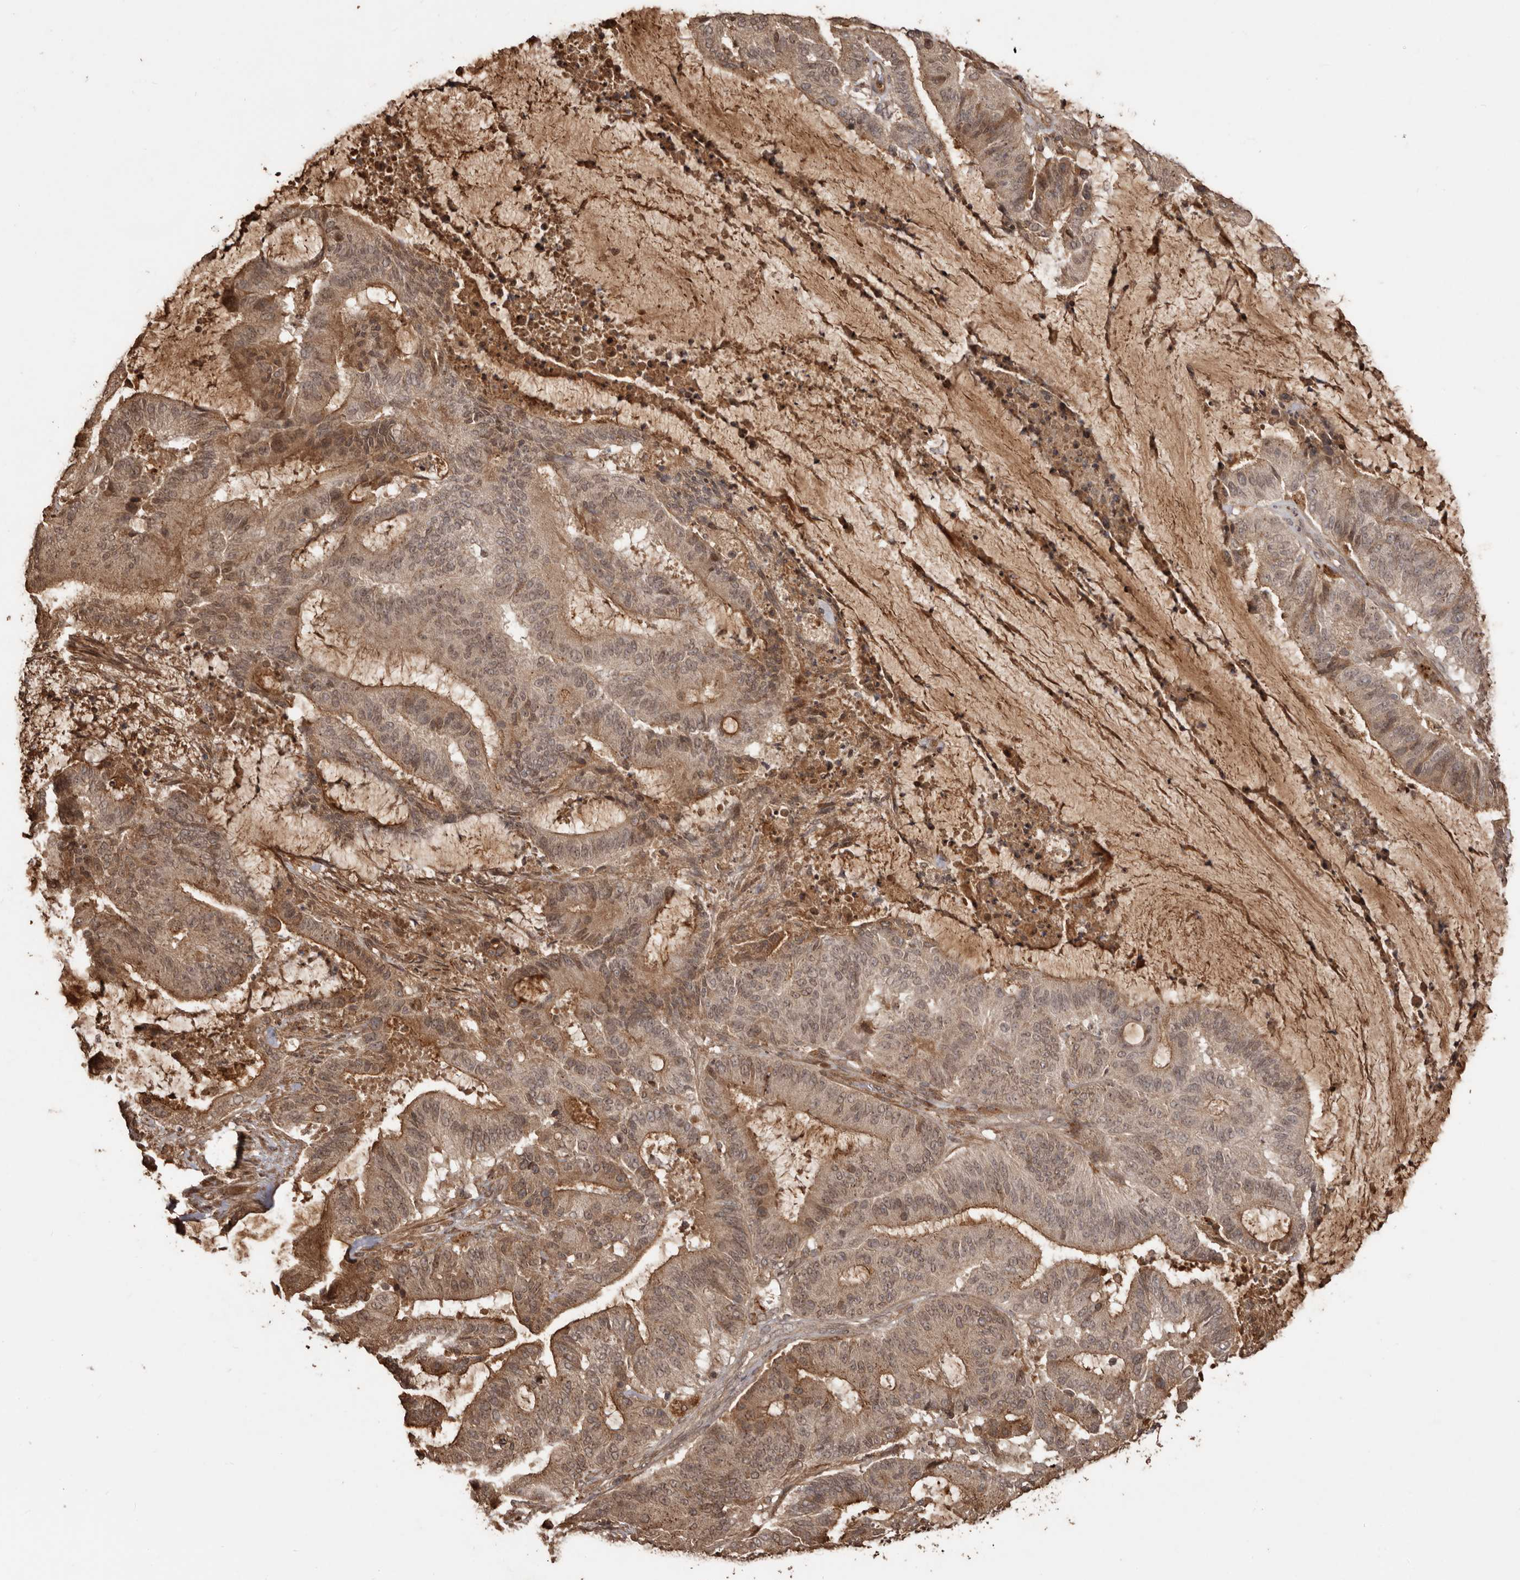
{"staining": {"intensity": "moderate", "quantity": "25%-75%", "location": "cytoplasmic/membranous,nuclear"}, "tissue": "liver cancer", "cell_type": "Tumor cells", "image_type": "cancer", "snomed": [{"axis": "morphology", "description": "Normal tissue, NOS"}, {"axis": "morphology", "description": "Cholangiocarcinoma"}, {"axis": "topography", "description": "Liver"}, {"axis": "topography", "description": "Peripheral nerve tissue"}], "caption": "Immunohistochemistry (IHC) (DAB) staining of human liver cholangiocarcinoma demonstrates moderate cytoplasmic/membranous and nuclear protein positivity in about 25%-75% of tumor cells.", "gene": "NUP43", "patient": {"sex": "female", "age": 73}}